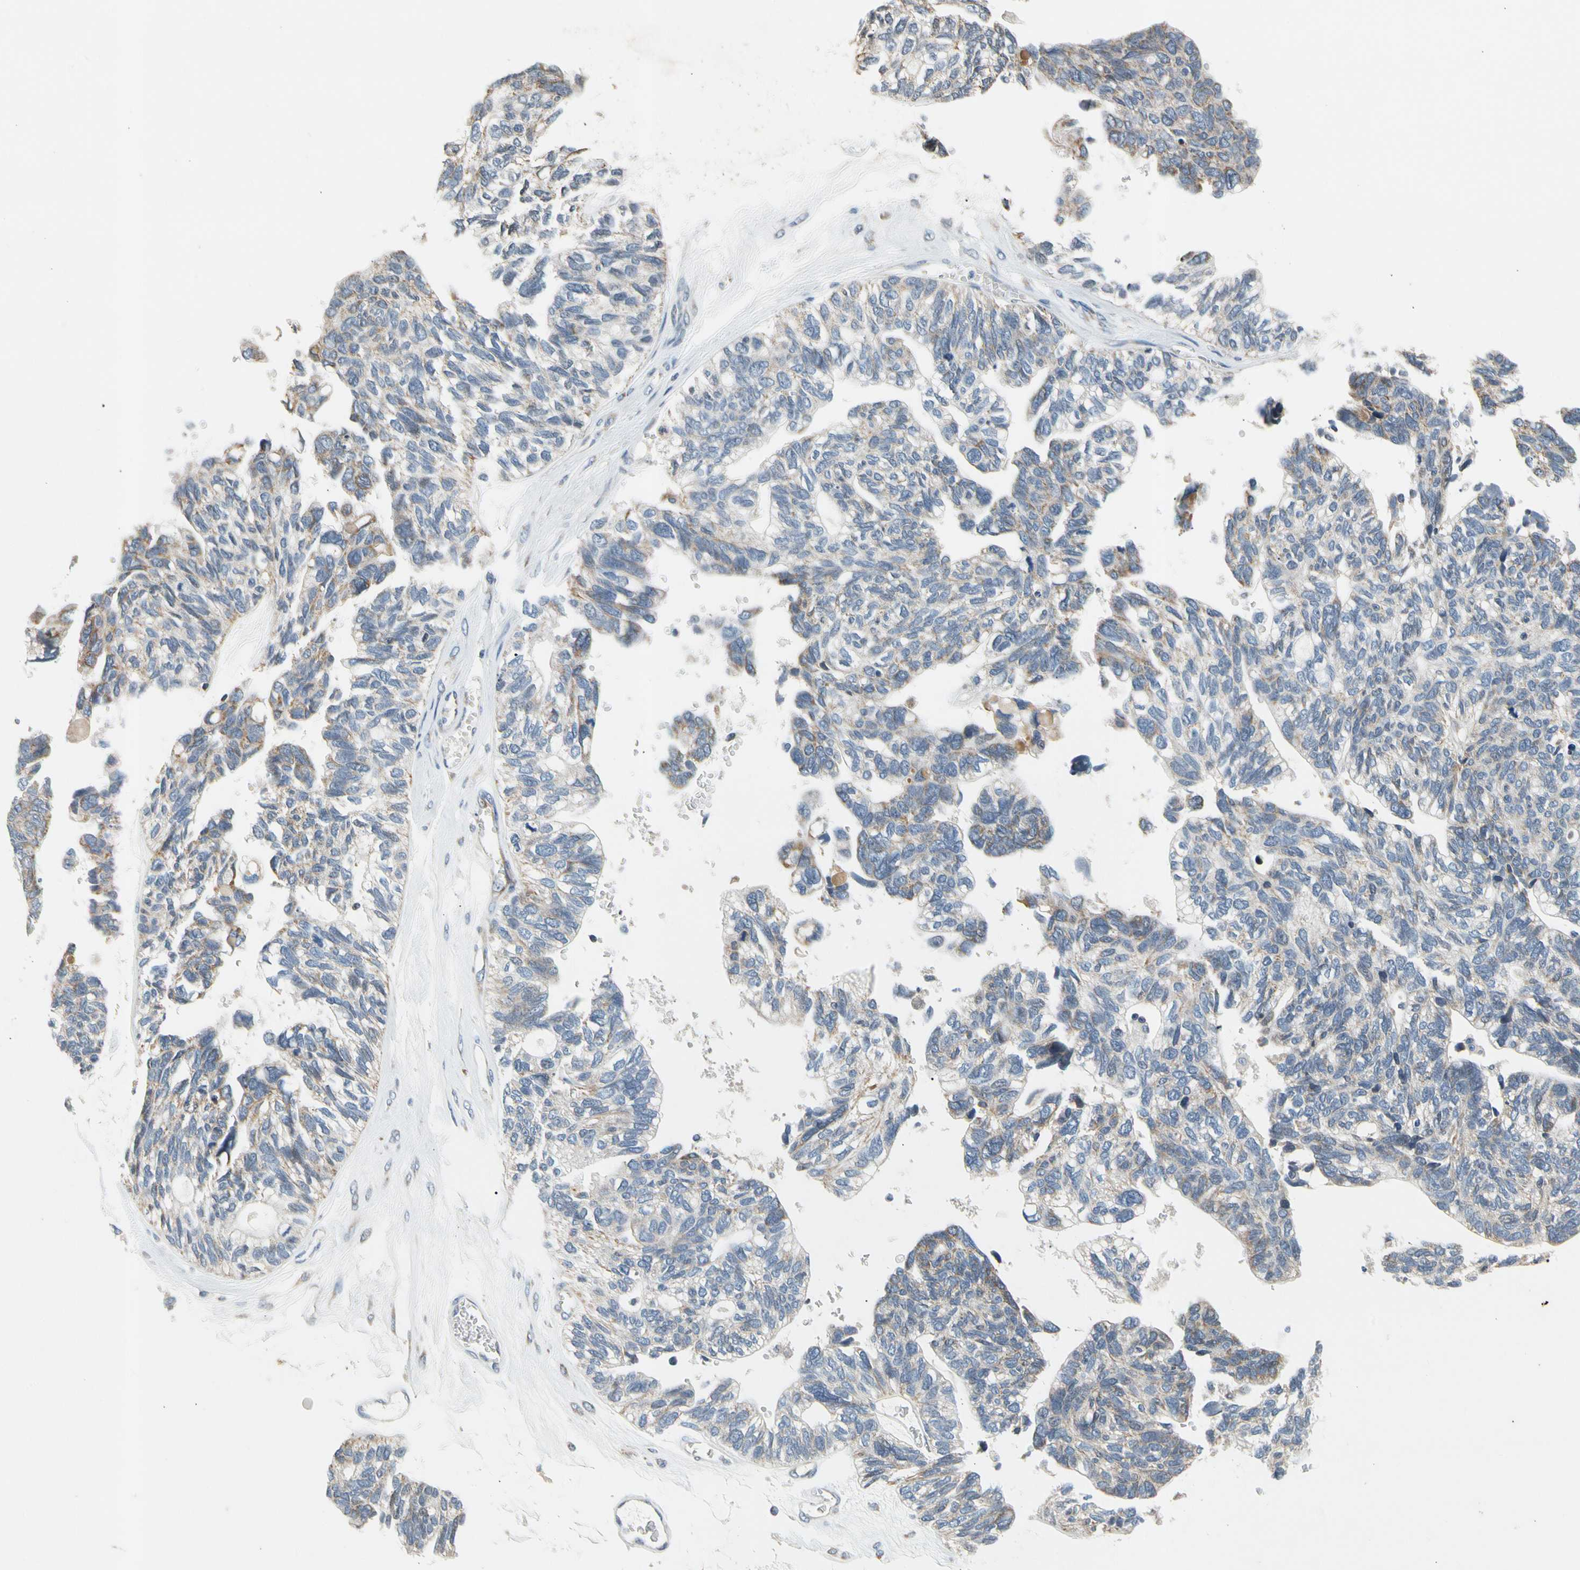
{"staining": {"intensity": "negative", "quantity": "none", "location": "none"}, "tissue": "ovarian cancer", "cell_type": "Tumor cells", "image_type": "cancer", "snomed": [{"axis": "morphology", "description": "Cystadenocarcinoma, serous, NOS"}, {"axis": "topography", "description": "Ovary"}], "caption": "Immunohistochemical staining of ovarian serous cystadenocarcinoma demonstrates no significant staining in tumor cells. The staining was performed using DAB to visualize the protein expression in brown, while the nuclei were stained in blue with hematoxylin (Magnification: 20x).", "gene": "SOX30", "patient": {"sex": "female", "age": 79}}